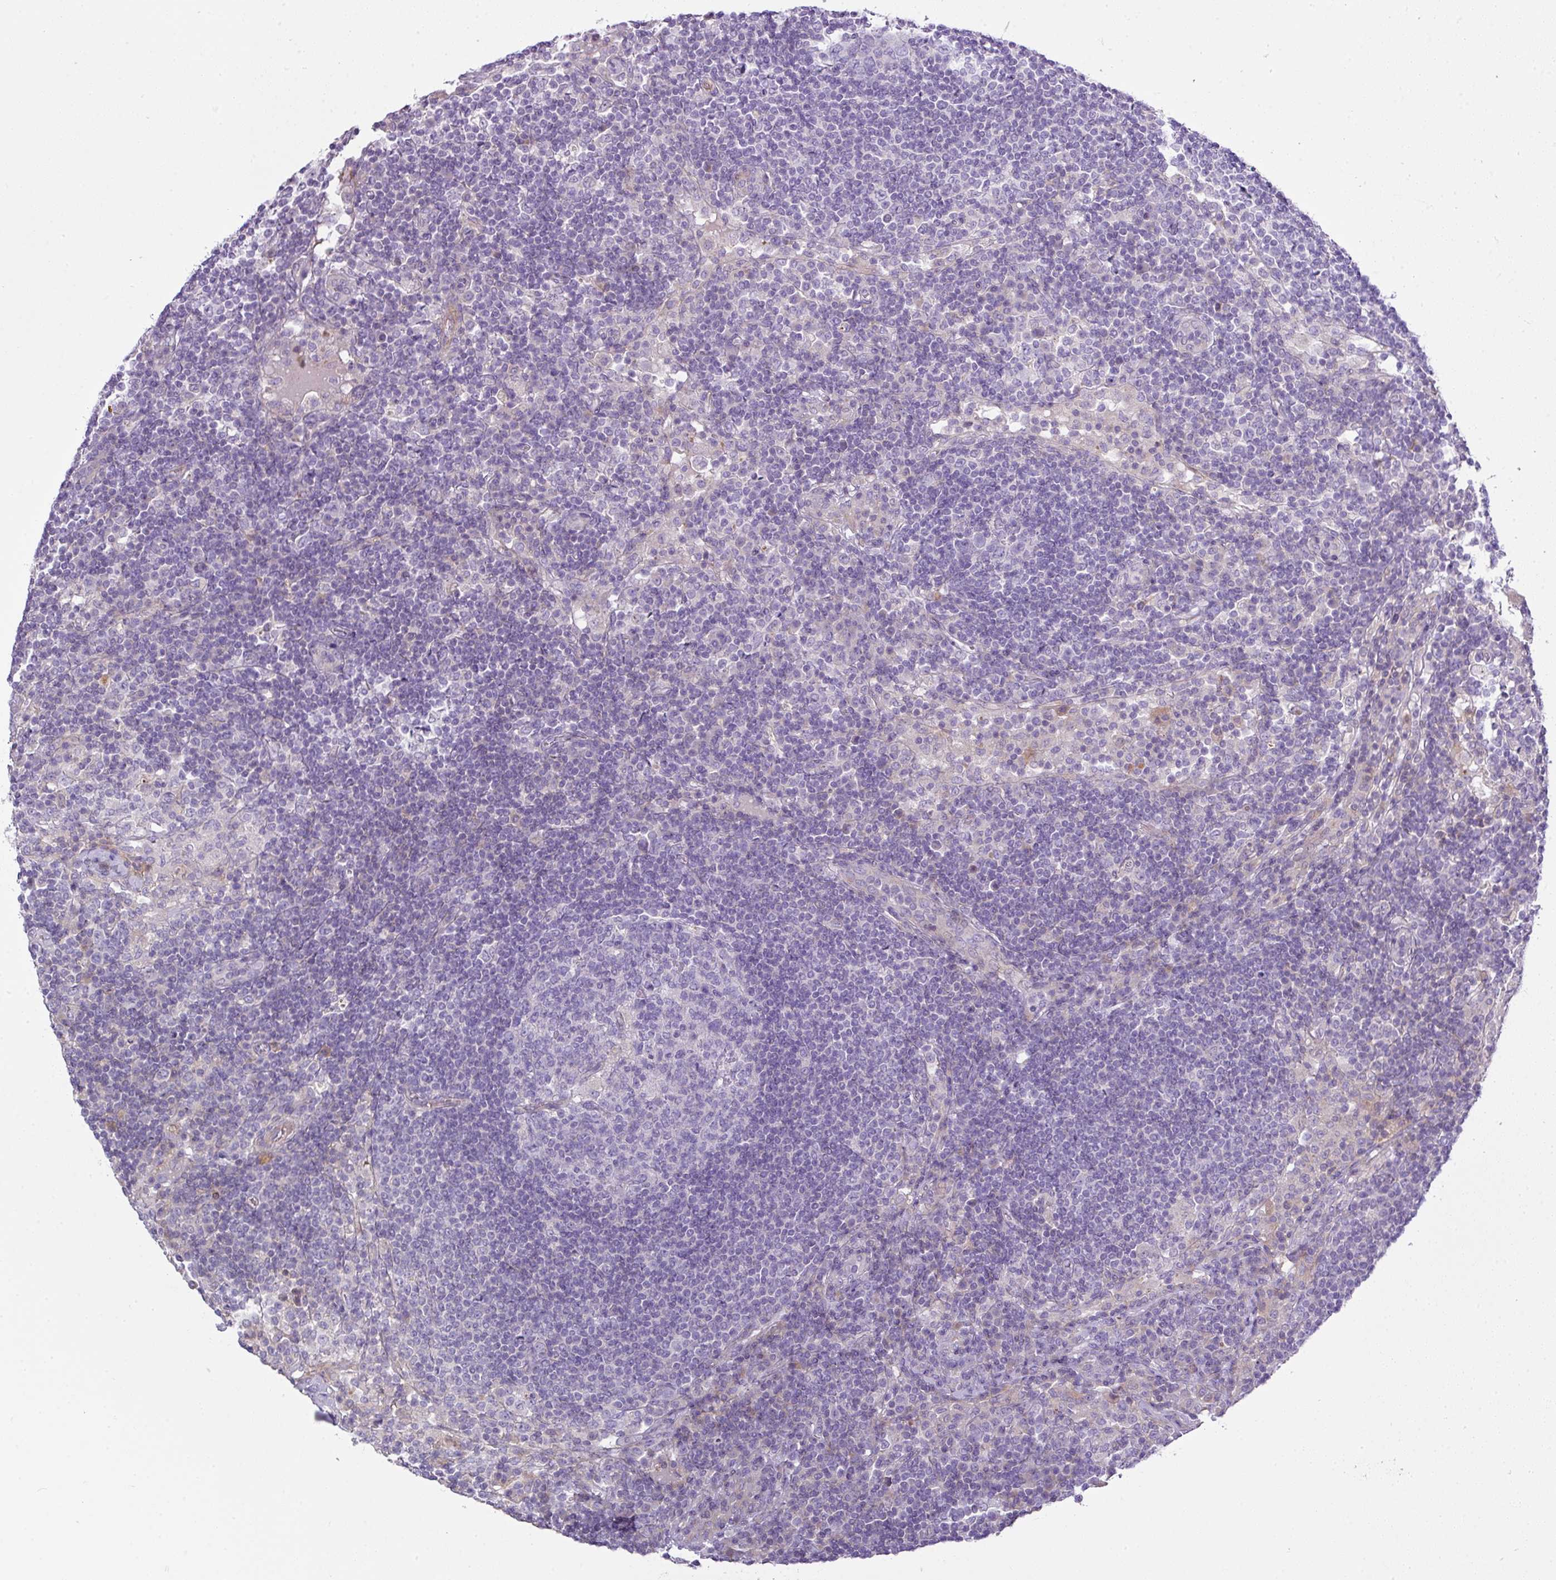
{"staining": {"intensity": "negative", "quantity": "none", "location": "none"}, "tissue": "lymph node", "cell_type": "Germinal center cells", "image_type": "normal", "snomed": [{"axis": "morphology", "description": "Normal tissue, NOS"}, {"axis": "topography", "description": "Lymph node"}], "caption": "Immunohistochemistry (IHC) of normal human lymph node exhibits no staining in germinal center cells.", "gene": "HOXC13", "patient": {"sex": "female", "age": 53}}